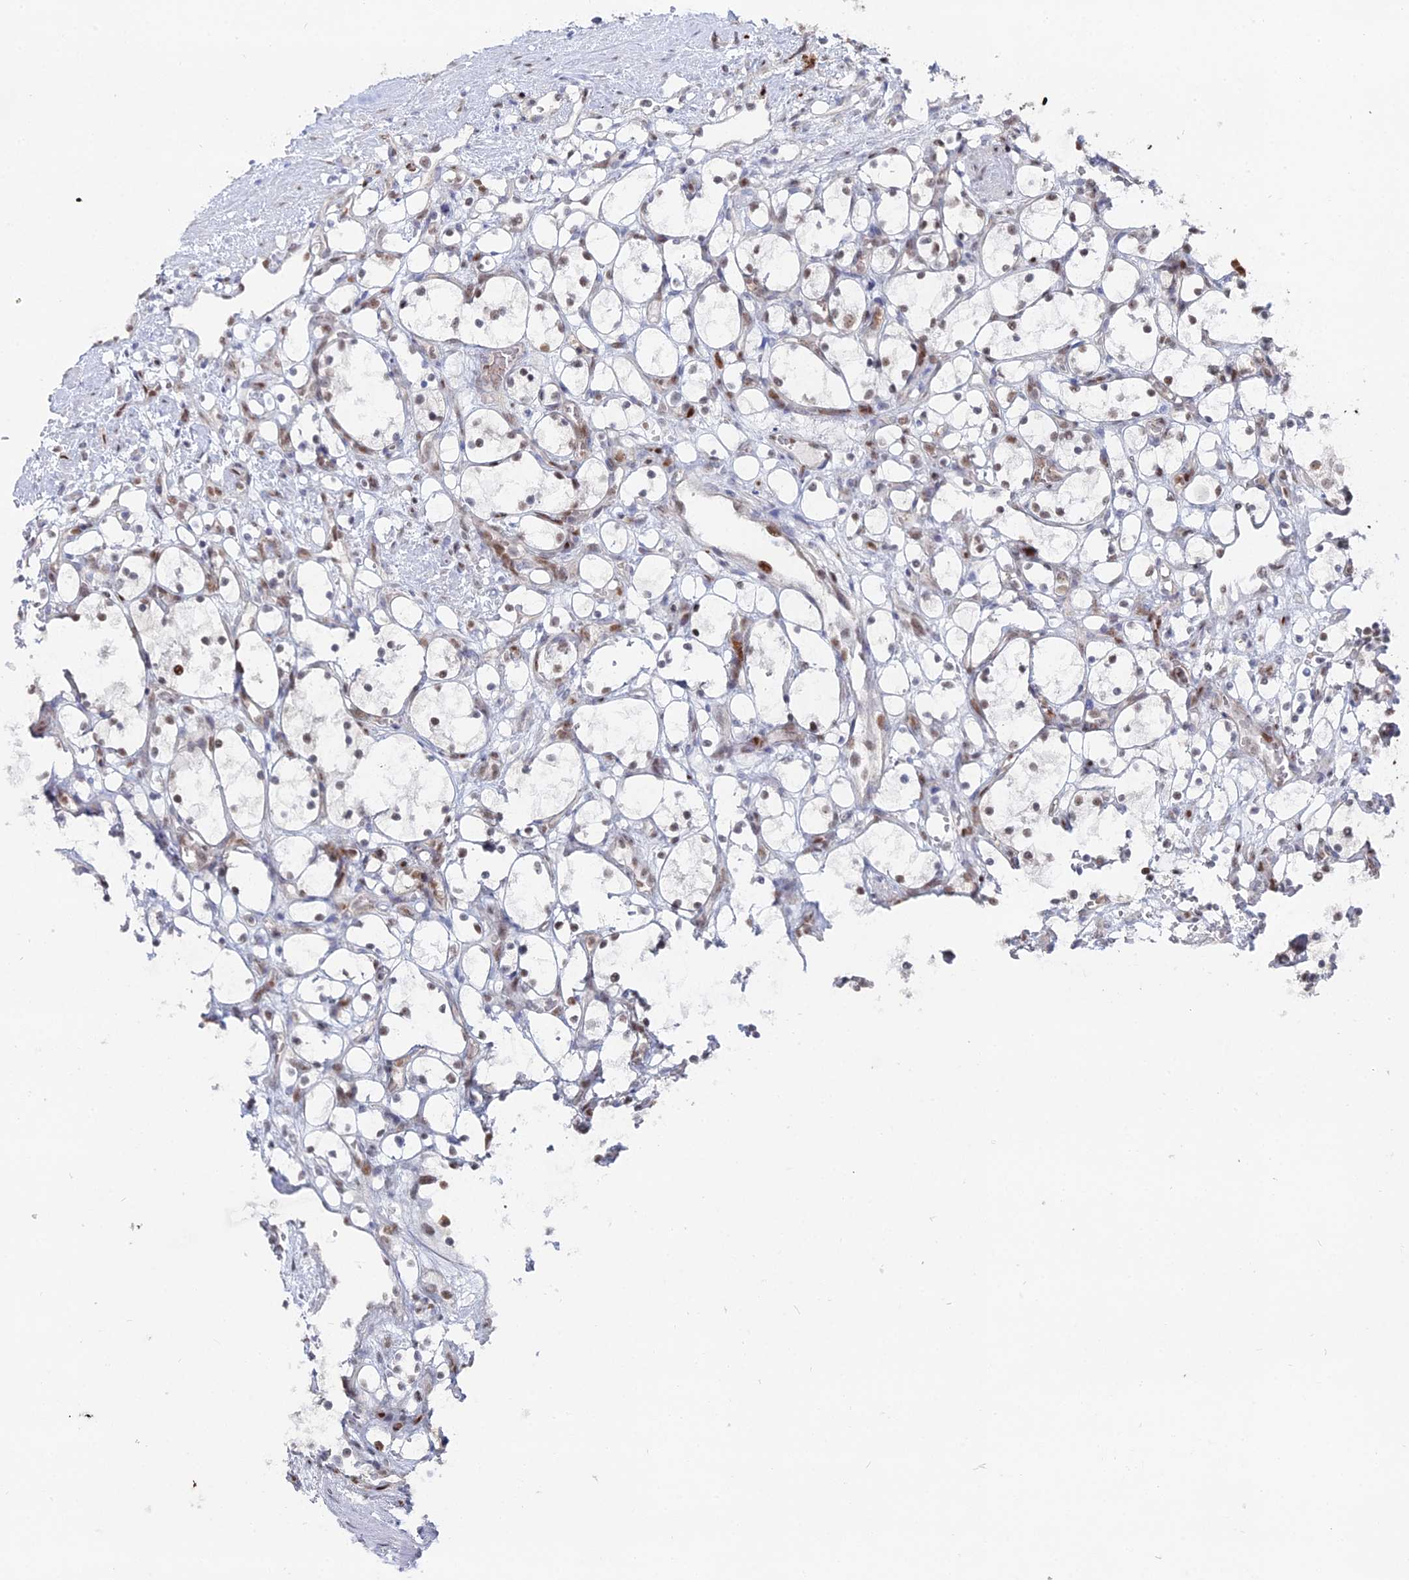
{"staining": {"intensity": "weak", "quantity": "<25%", "location": "nuclear"}, "tissue": "renal cancer", "cell_type": "Tumor cells", "image_type": "cancer", "snomed": [{"axis": "morphology", "description": "Adenocarcinoma, NOS"}, {"axis": "topography", "description": "Kidney"}], "caption": "Histopathology image shows no significant protein staining in tumor cells of renal adenocarcinoma.", "gene": "GSC2", "patient": {"sex": "female", "age": 69}}